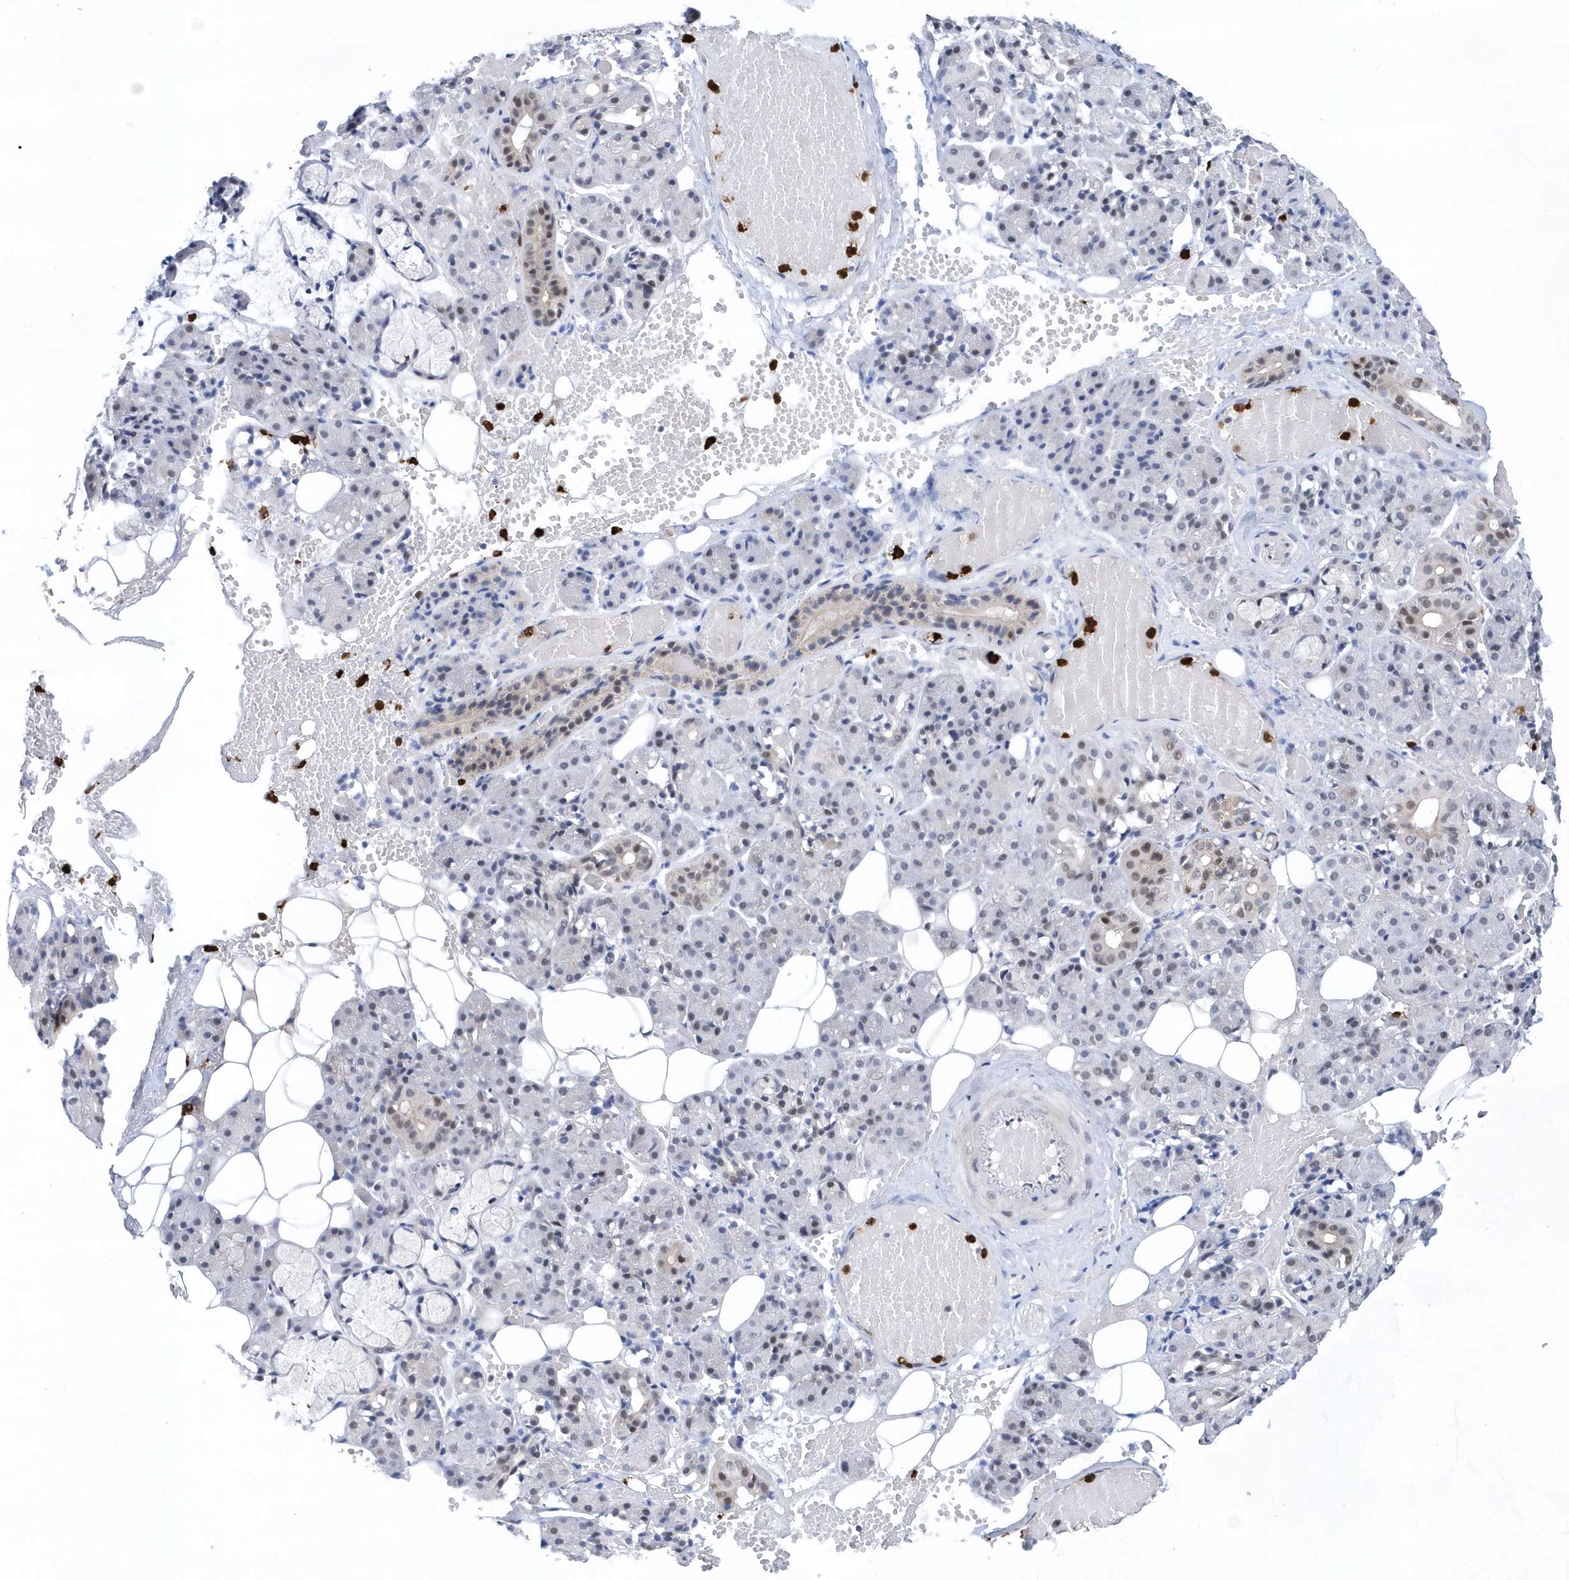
{"staining": {"intensity": "moderate", "quantity": "<25%", "location": "nuclear"}, "tissue": "salivary gland", "cell_type": "Glandular cells", "image_type": "normal", "snomed": [{"axis": "morphology", "description": "Normal tissue, NOS"}, {"axis": "topography", "description": "Salivary gland"}], "caption": "DAB (3,3'-diaminobenzidine) immunohistochemical staining of normal salivary gland exhibits moderate nuclear protein staining in approximately <25% of glandular cells. Using DAB (brown) and hematoxylin (blue) stains, captured at high magnification using brightfield microscopy.", "gene": "RPP30", "patient": {"sex": "male", "age": 63}}